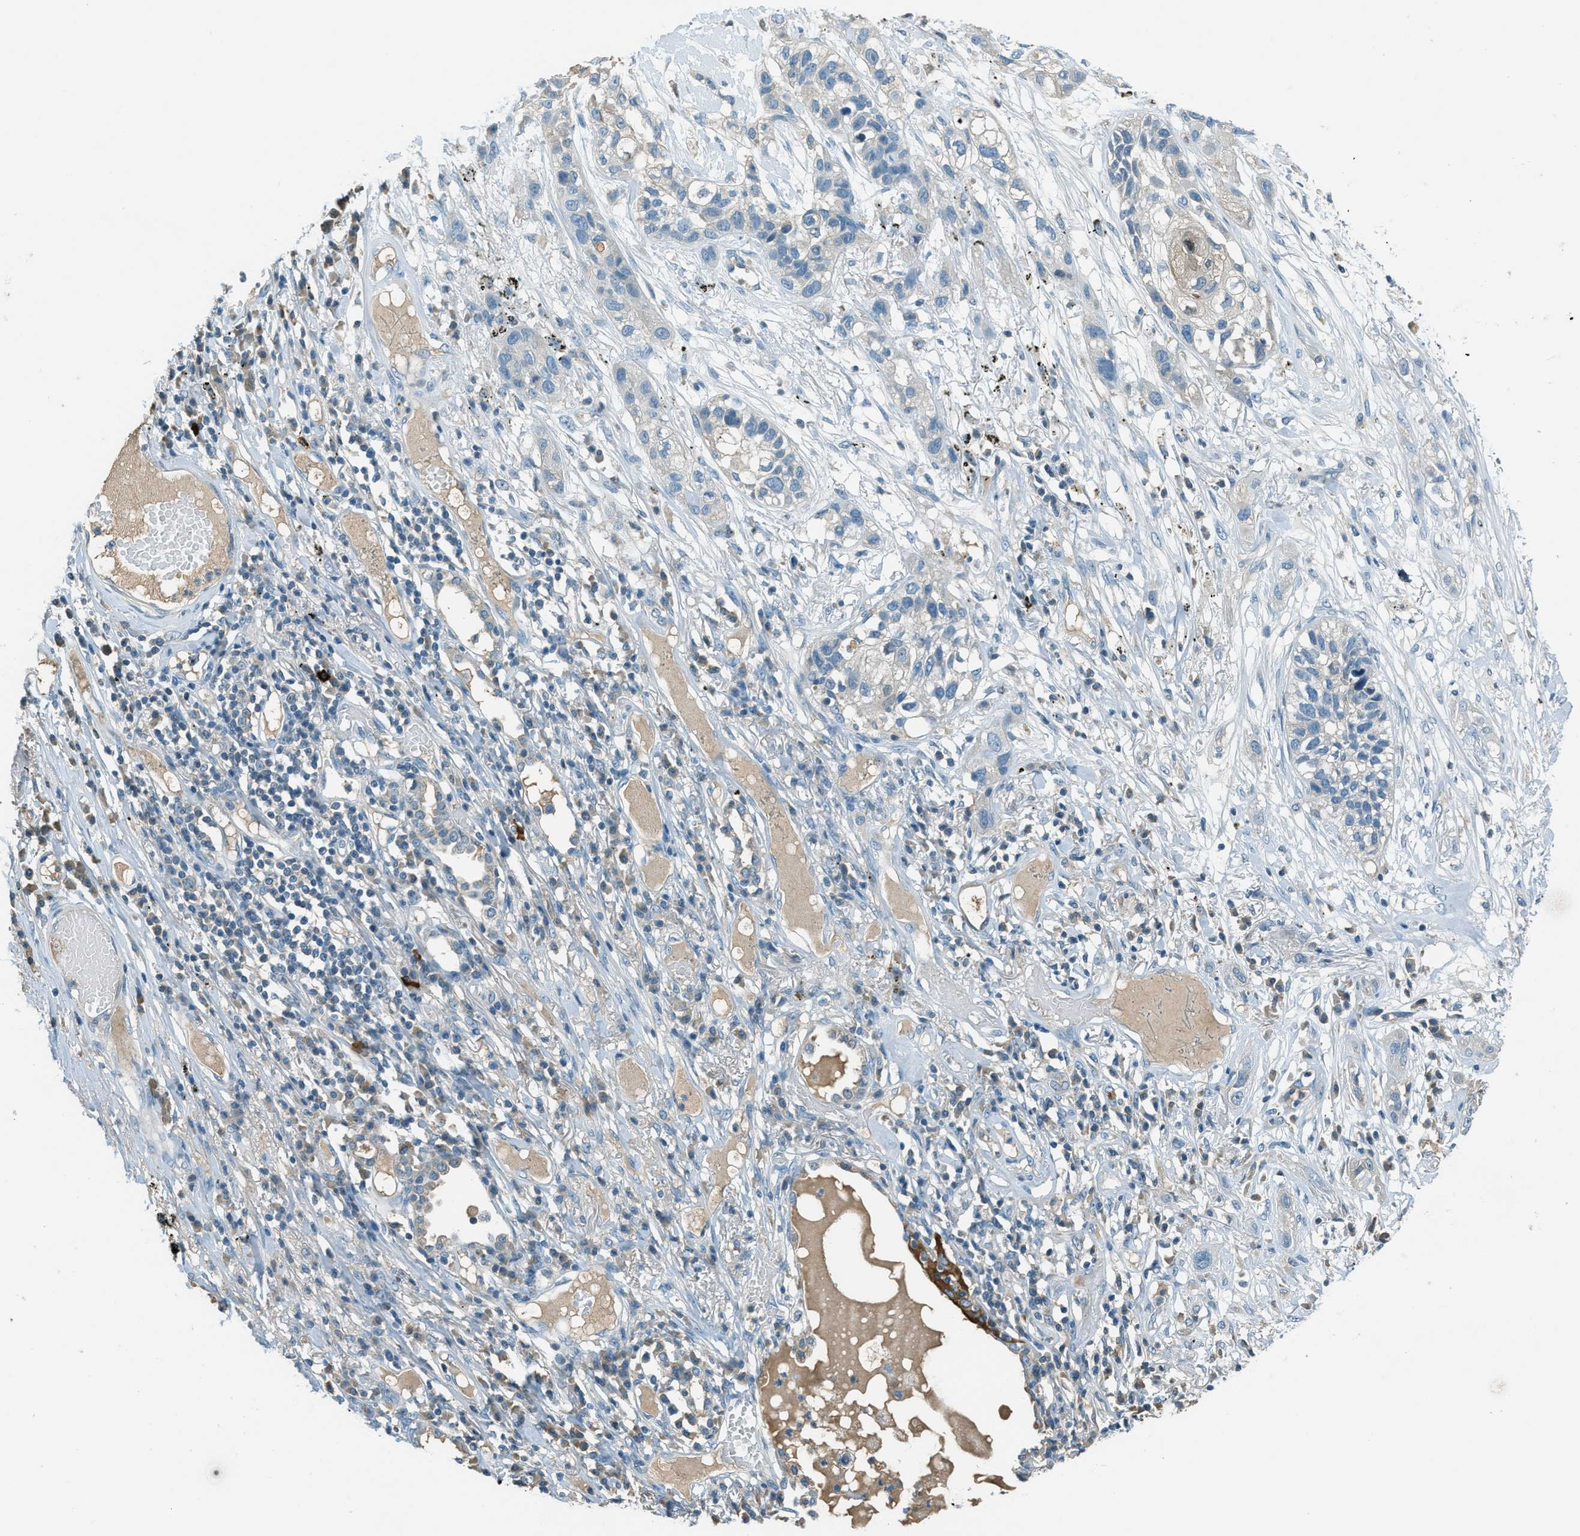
{"staining": {"intensity": "negative", "quantity": "none", "location": "none"}, "tissue": "lung cancer", "cell_type": "Tumor cells", "image_type": "cancer", "snomed": [{"axis": "morphology", "description": "Squamous cell carcinoma, NOS"}, {"axis": "topography", "description": "Lung"}], "caption": "There is no significant positivity in tumor cells of squamous cell carcinoma (lung).", "gene": "MSLN", "patient": {"sex": "male", "age": 71}}